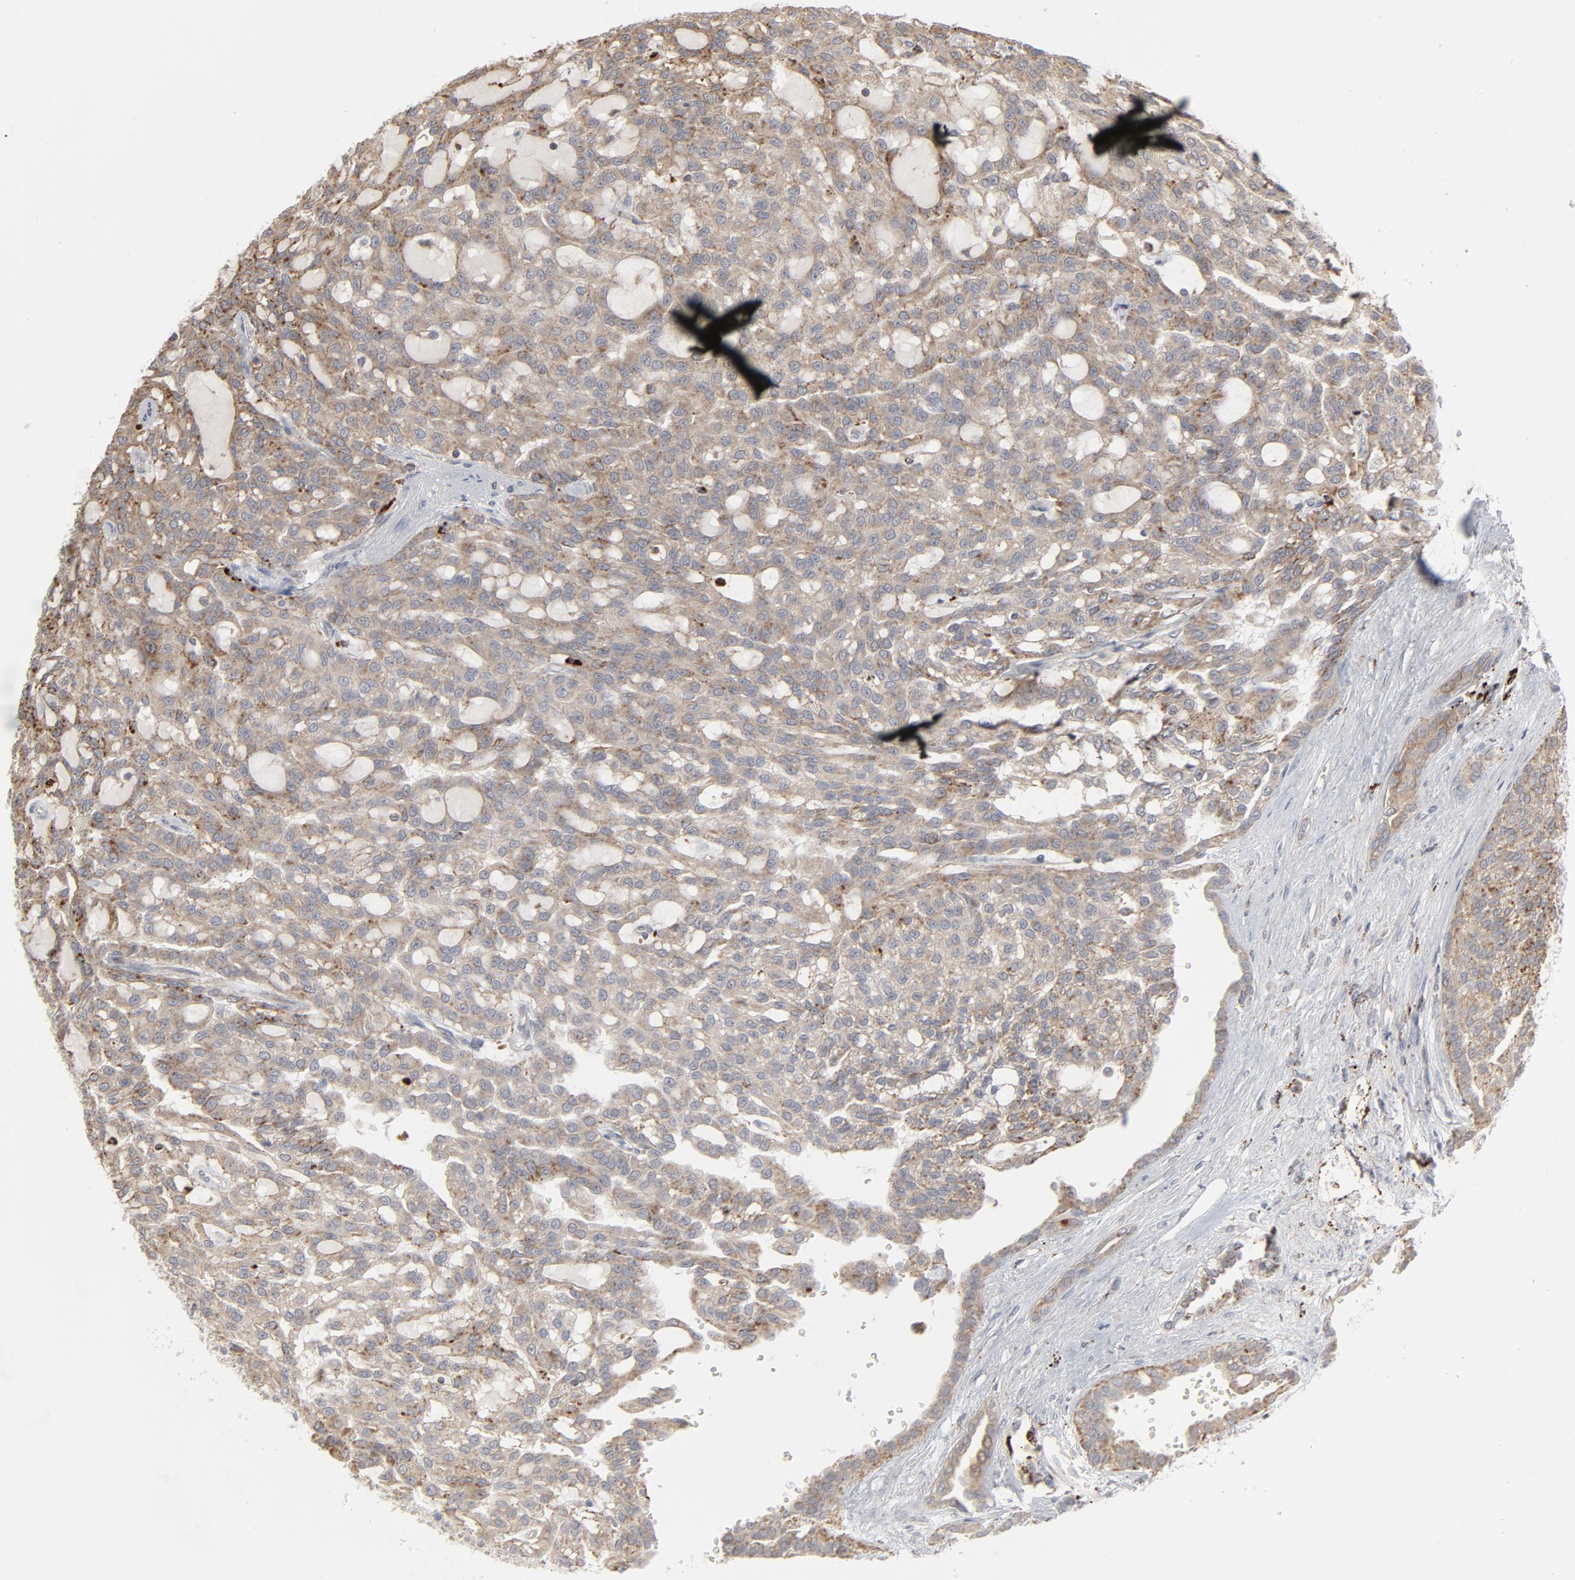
{"staining": {"intensity": "weak", "quantity": ">75%", "location": "cytoplasmic/membranous"}, "tissue": "renal cancer", "cell_type": "Tumor cells", "image_type": "cancer", "snomed": [{"axis": "morphology", "description": "Adenocarcinoma, NOS"}, {"axis": "topography", "description": "Kidney"}], "caption": "This is an image of immunohistochemistry staining of renal cancer, which shows weak positivity in the cytoplasmic/membranous of tumor cells.", "gene": "POMT2", "patient": {"sex": "male", "age": 63}}